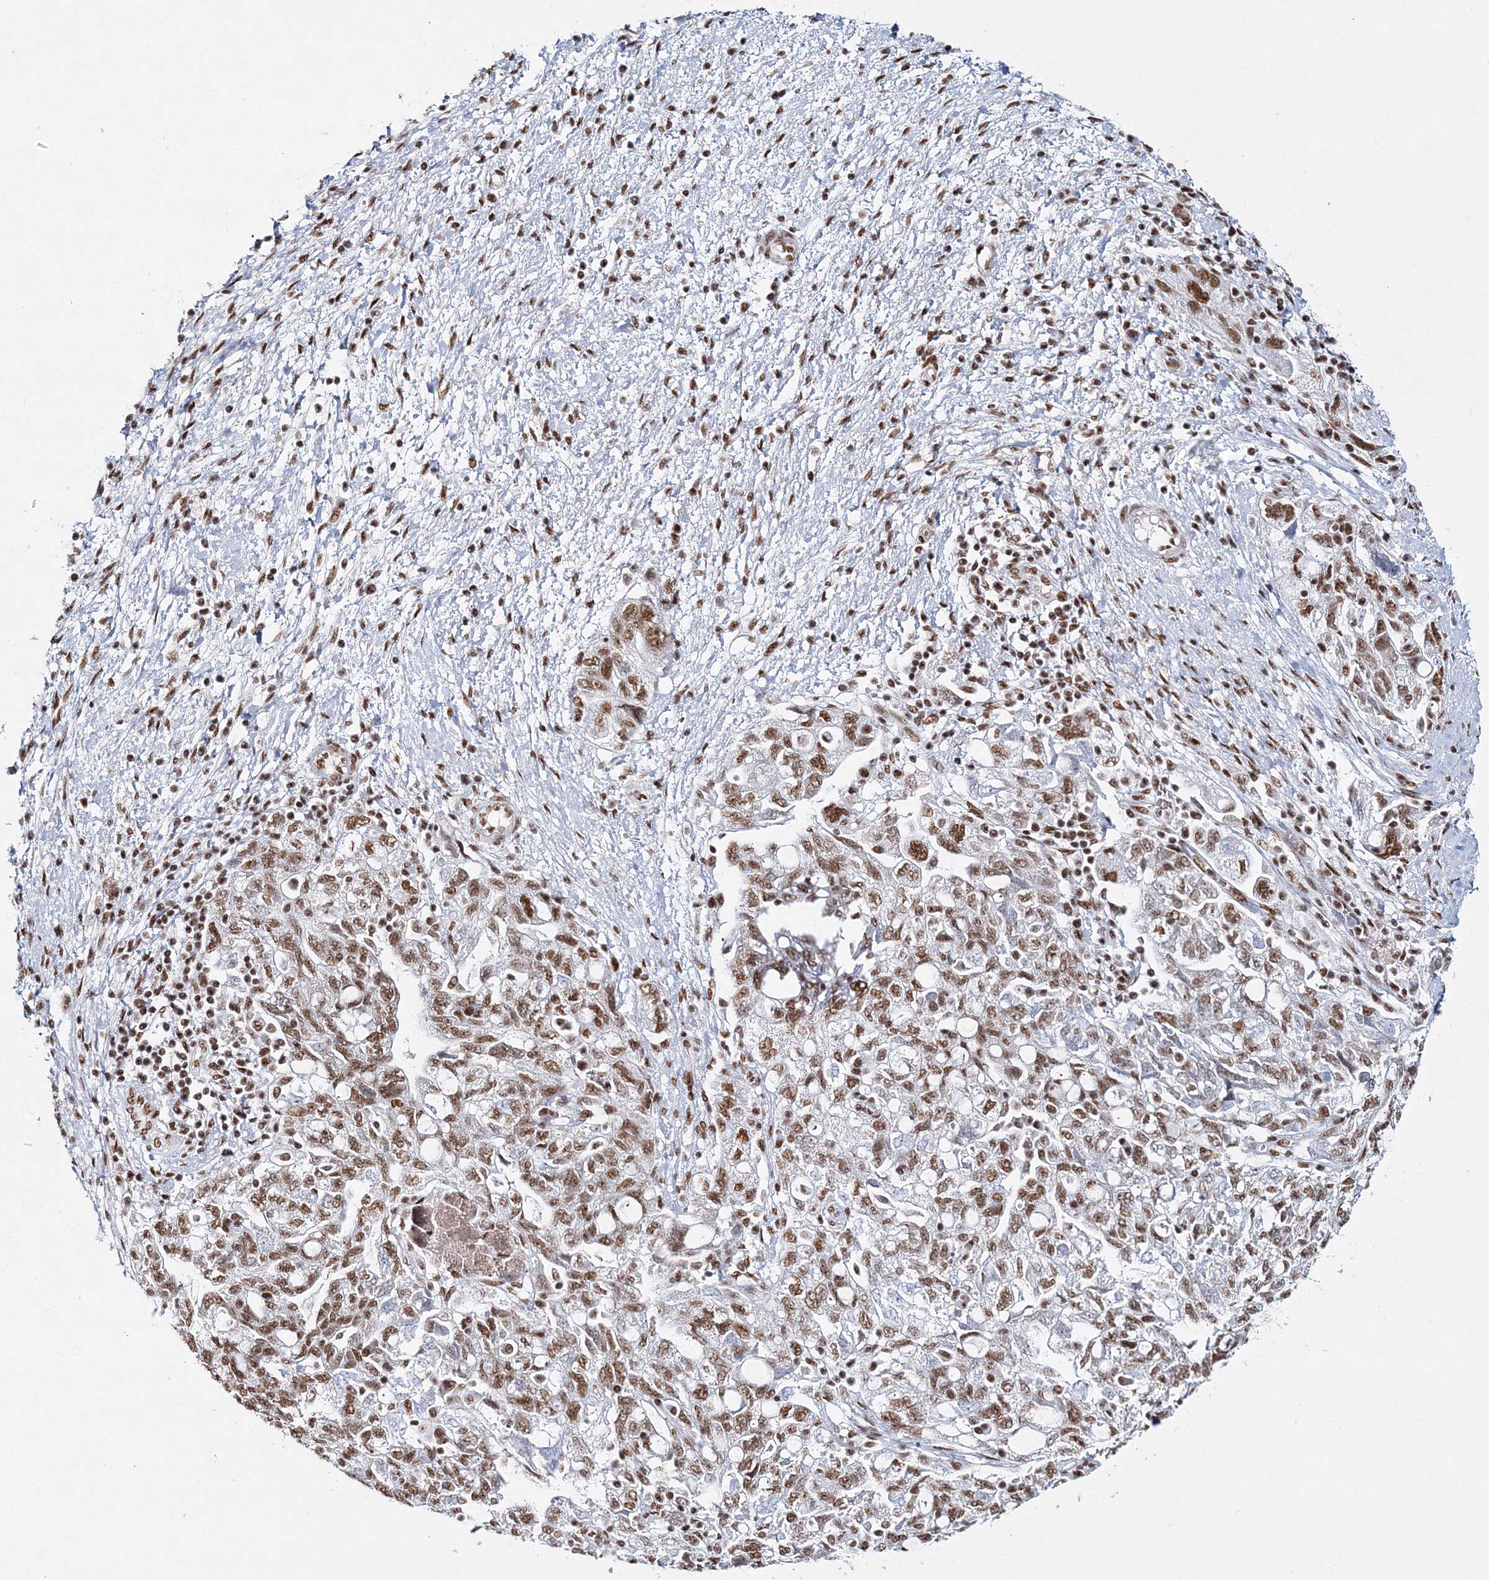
{"staining": {"intensity": "moderate", "quantity": ">75%", "location": "nuclear"}, "tissue": "ovarian cancer", "cell_type": "Tumor cells", "image_type": "cancer", "snomed": [{"axis": "morphology", "description": "Carcinoma, NOS"}, {"axis": "morphology", "description": "Cystadenocarcinoma, serous, NOS"}, {"axis": "topography", "description": "Ovary"}], "caption": "A high-resolution photomicrograph shows immunohistochemistry staining of carcinoma (ovarian), which reveals moderate nuclear positivity in approximately >75% of tumor cells. (DAB IHC with brightfield microscopy, high magnification).", "gene": "QRICH1", "patient": {"sex": "female", "age": 69}}